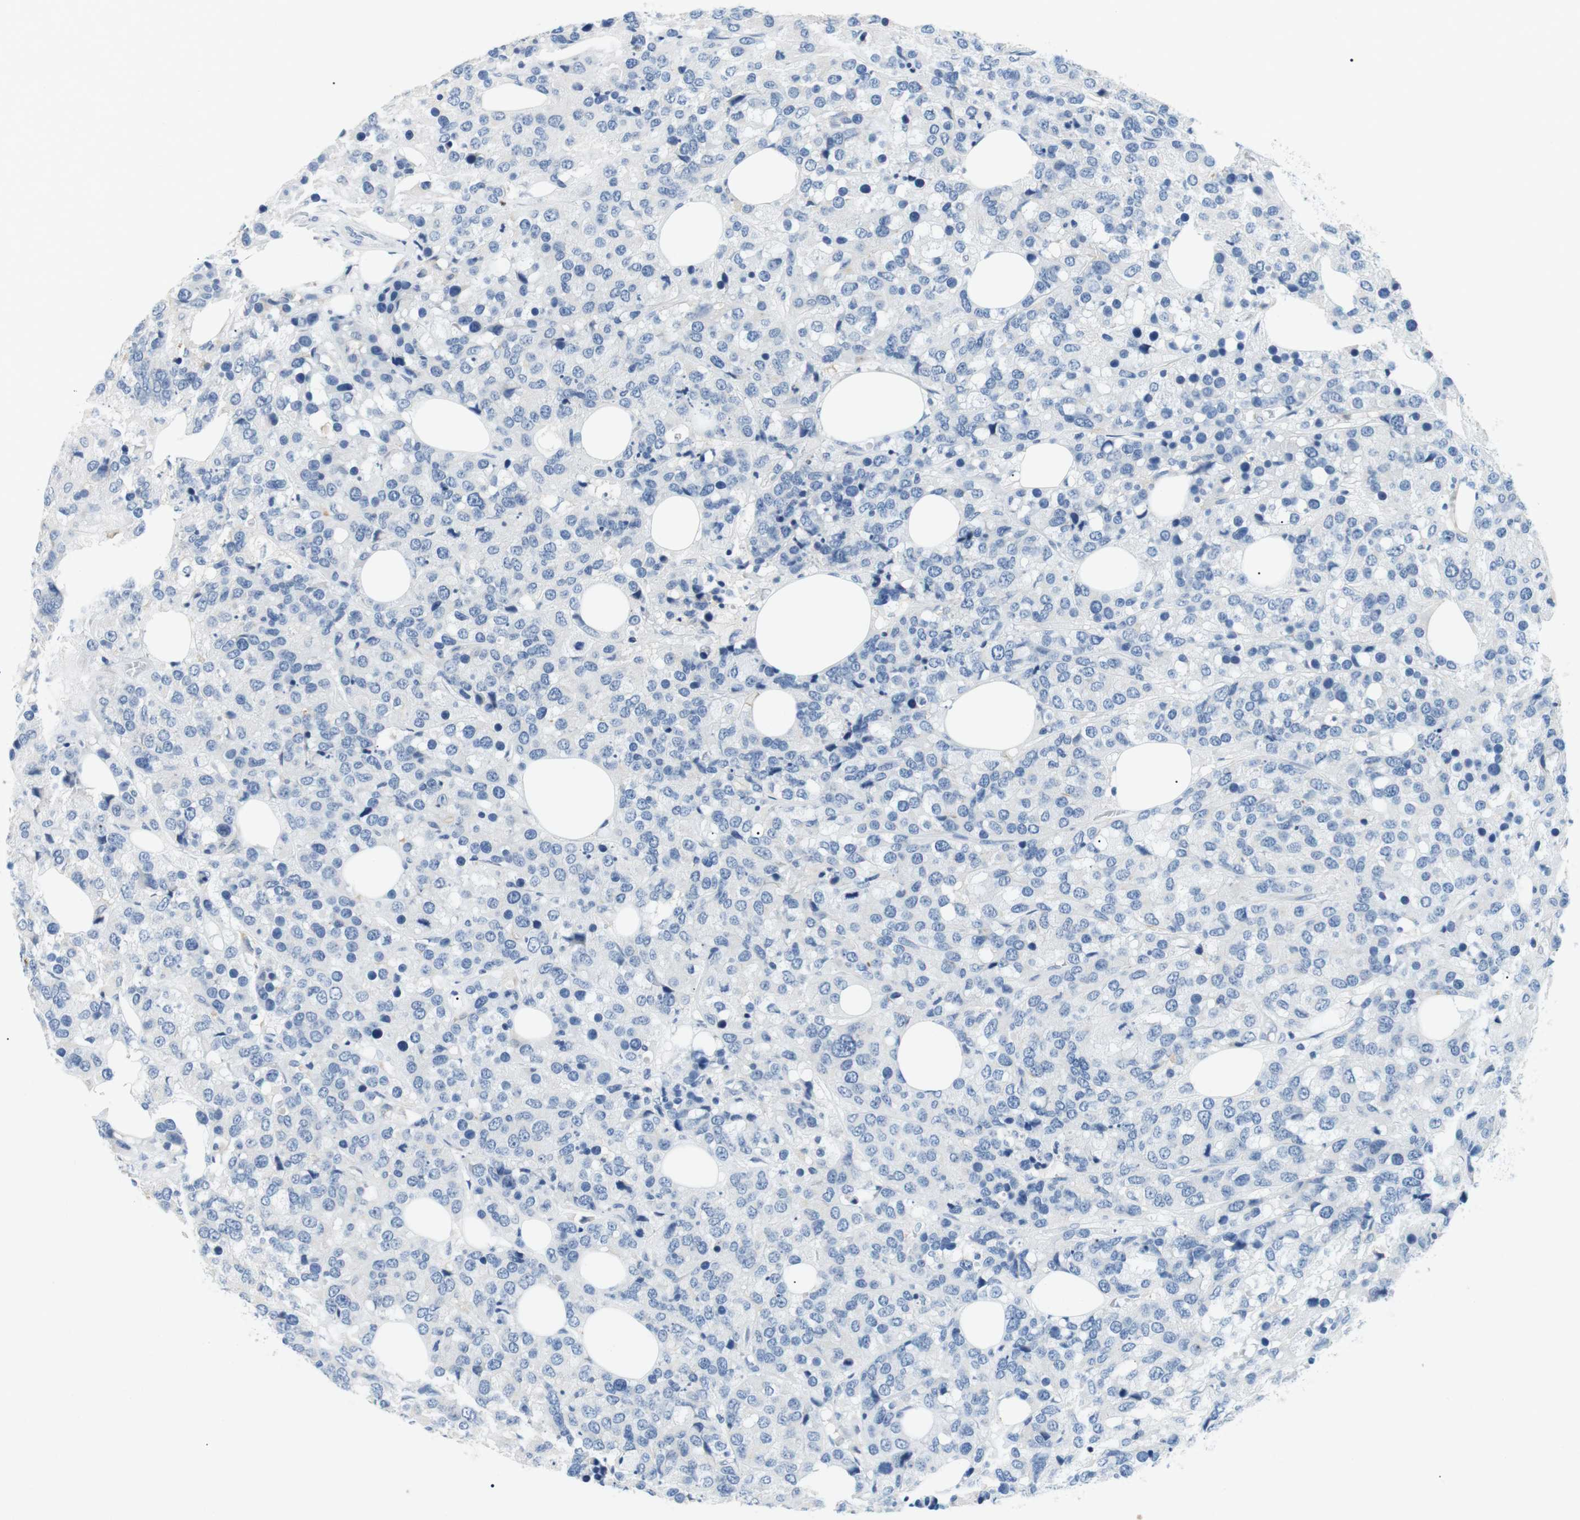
{"staining": {"intensity": "negative", "quantity": "none", "location": "none"}, "tissue": "breast cancer", "cell_type": "Tumor cells", "image_type": "cancer", "snomed": [{"axis": "morphology", "description": "Lobular carcinoma"}, {"axis": "topography", "description": "Breast"}], "caption": "Photomicrograph shows no protein staining in tumor cells of breast cancer tissue. The staining is performed using DAB brown chromogen with nuclei counter-stained in using hematoxylin.", "gene": "FCGRT", "patient": {"sex": "female", "age": 59}}